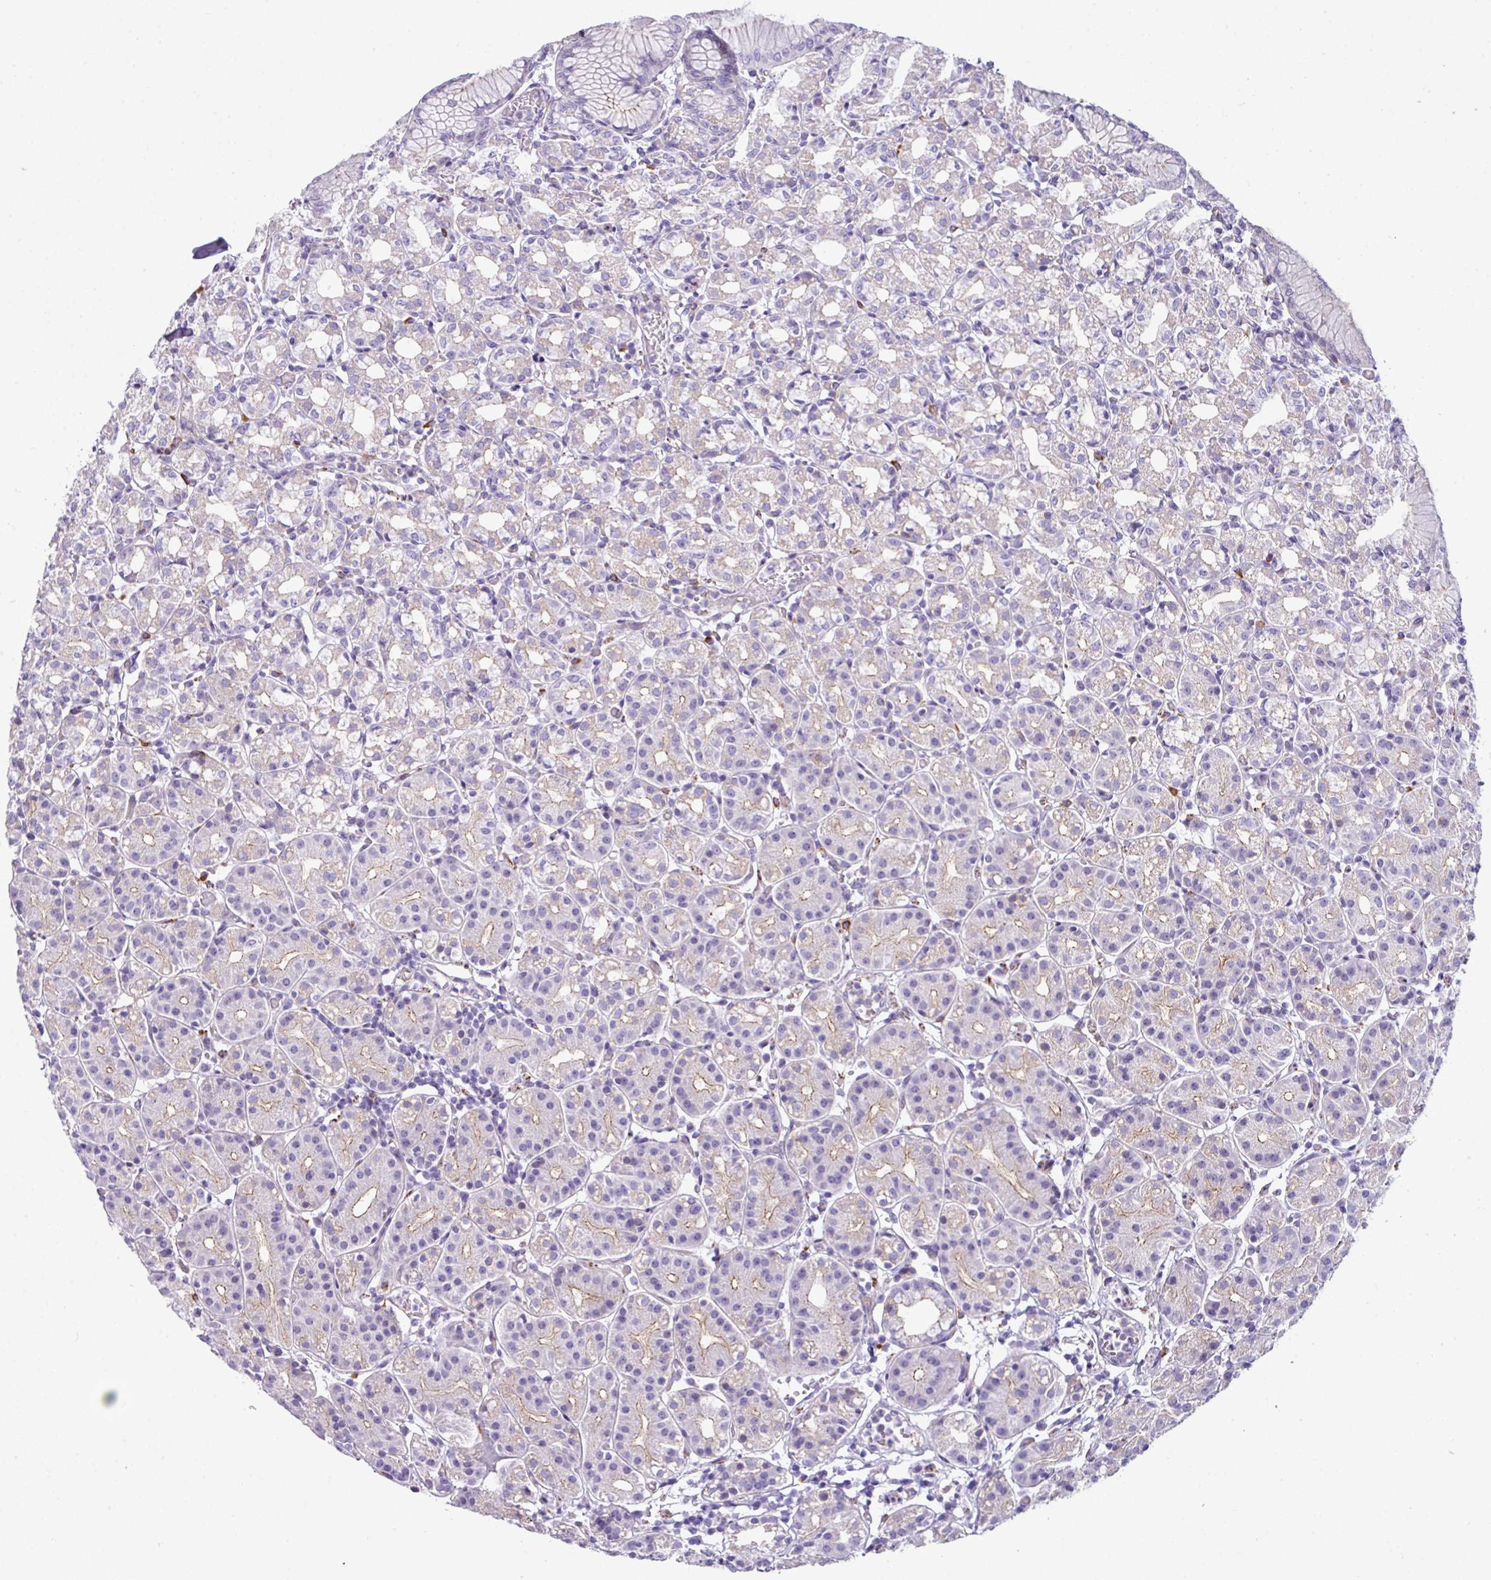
{"staining": {"intensity": "moderate", "quantity": "<25%", "location": "cytoplasmic/membranous"}, "tissue": "stomach", "cell_type": "Glandular cells", "image_type": "normal", "snomed": [{"axis": "morphology", "description": "Normal tissue, NOS"}, {"axis": "topography", "description": "Stomach"}], "caption": "The micrograph demonstrates staining of normal stomach, revealing moderate cytoplasmic/membranous protein staining (brown color) within glandular cells. The staining was performed using DAB, with brown indicating positive protein expression. Nuclei are stained blue with hematoxylin.", "gene": "ABCC5", "patient": {"sex": "female", "age": 57}}